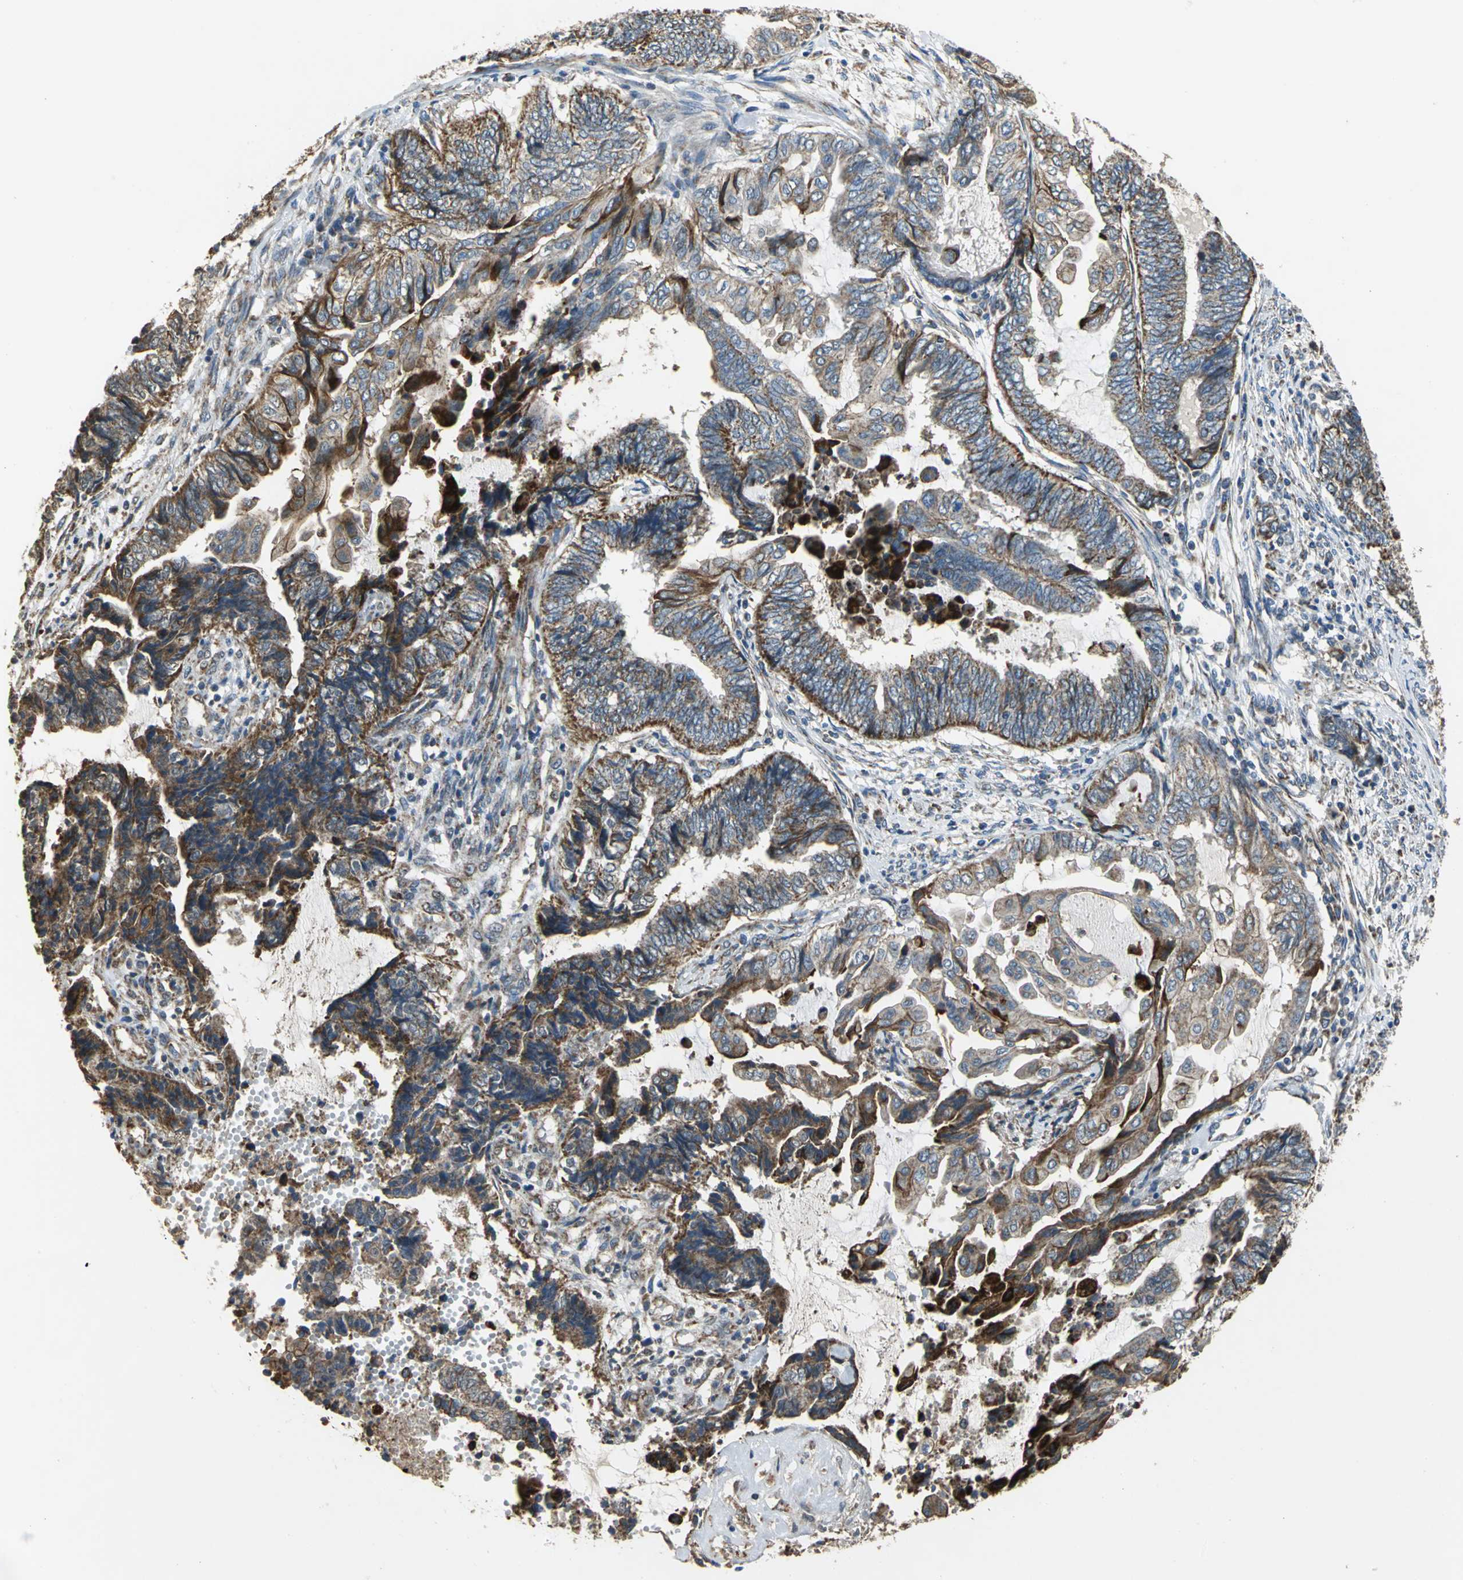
{"staining": {"intensity": "strong", "quantity": ">75%", "location": "cytoplasmic/membranous"}, "tissue": "endometrial cancer", "cell_type": "Tumor cells", "image_type": "cancer", "snomed": [{"axis": "morphology", "description": "Adenocarcinoma, NOS"}, {"axis": "topography", "description": "Uterus"}, {"axis": "topography", "description": "Endometrium"}], "caption": "Immunohistochemical staining of human adenocarcinoma (endometrial) demonstrates high levels of strong cytoplasmic/membranous protein expression in about >75% of tumor cells. Using DAB (3,3'-diaminobenzidine) (brown) and hematoxylin (blue) stains, captured at high magnification using brightfield microscopy.", "gene": "NDUFB5", "patient": {"sex": "female", "age": 70}}